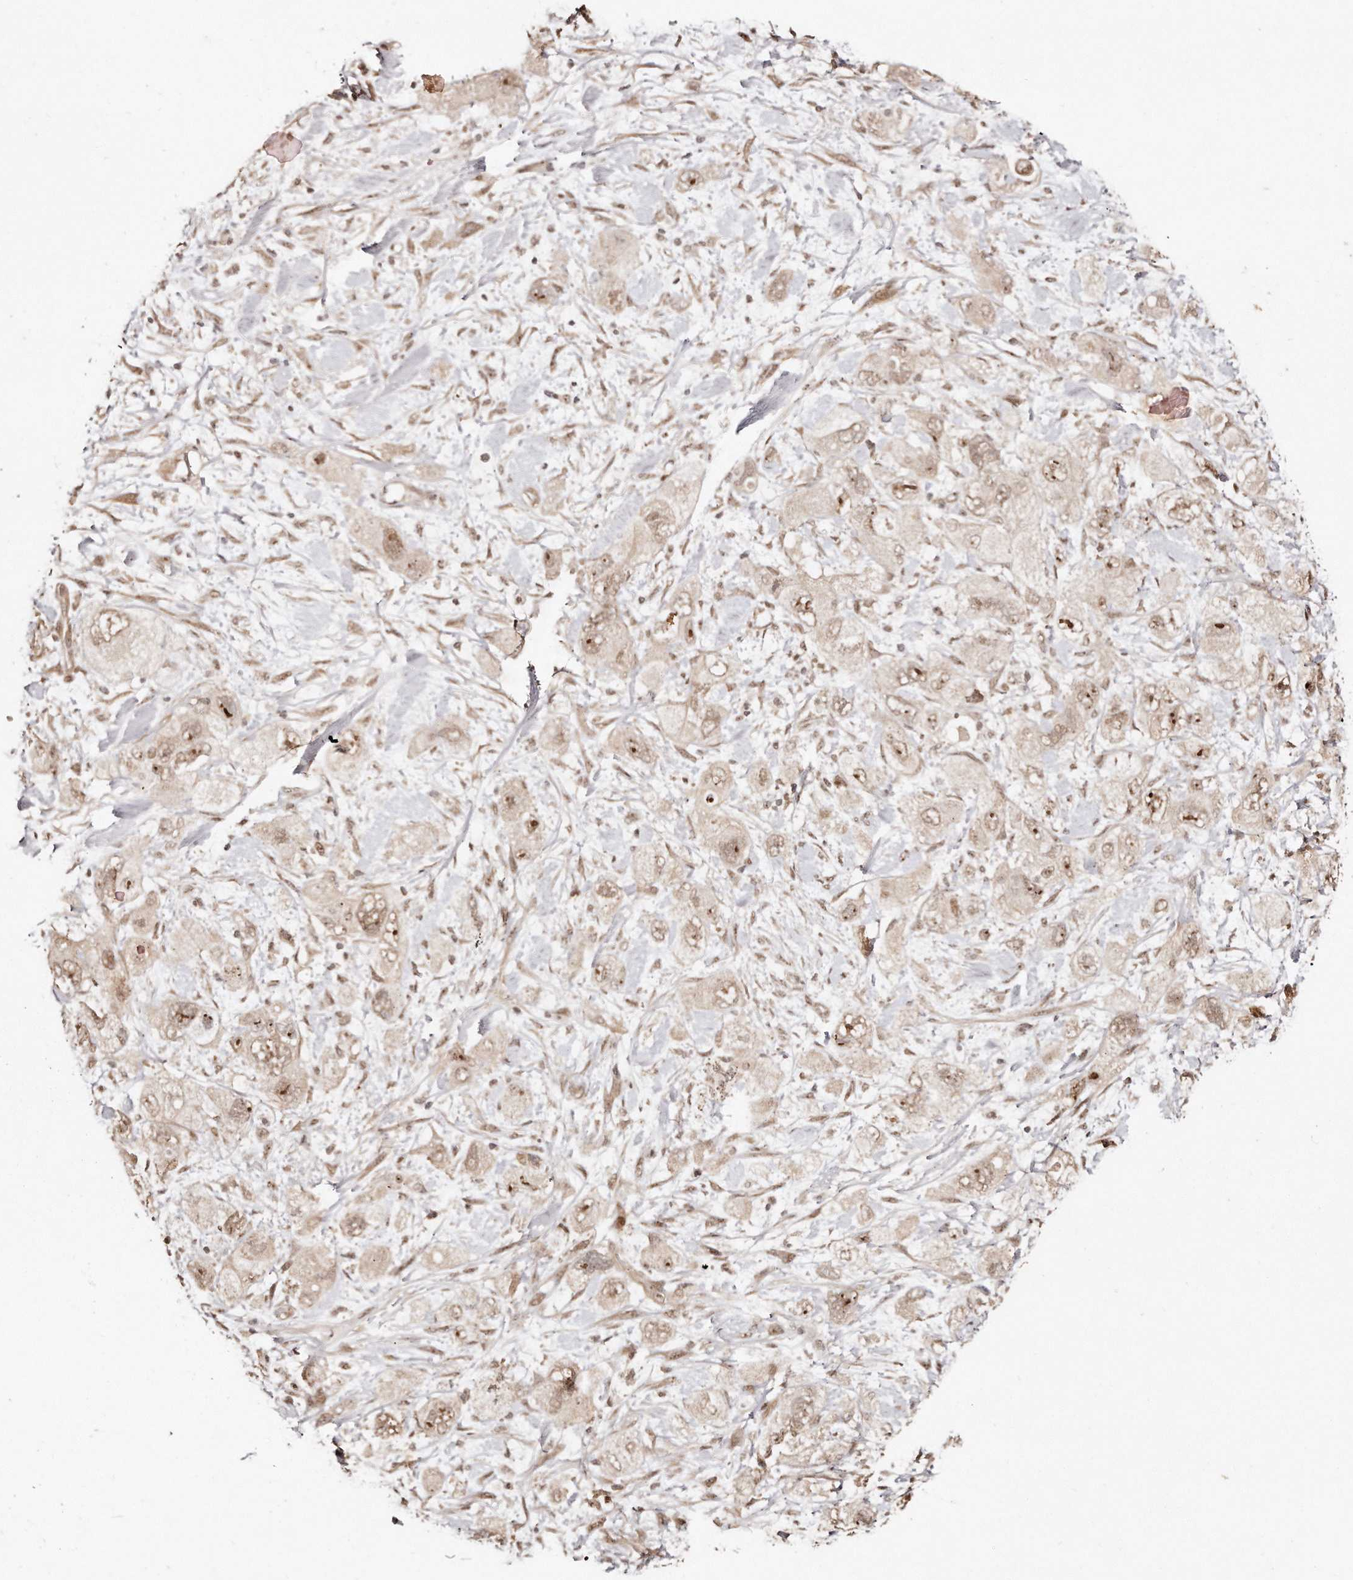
{"staining": {"intensity": "moderate", "quantity": ">75%", "location": "nuclear"}, "tissue": "pancreatic cancer", "cell_type": "Tumor cells", "image_type": "cancer", "snomed": [{"axis": "morphology", "description": "Adenocarcinoma, NOS"}, {"axis": "topography", "description": "Pancreas"}], "caption": "Approximately >75% of tumor cells in pancreatic cancer reveal moderate nuclear protein expression as visualized by brown immunohistochemical staining.", "gene": "SOX4", "patient": {"sex": "female", "age": 73}}